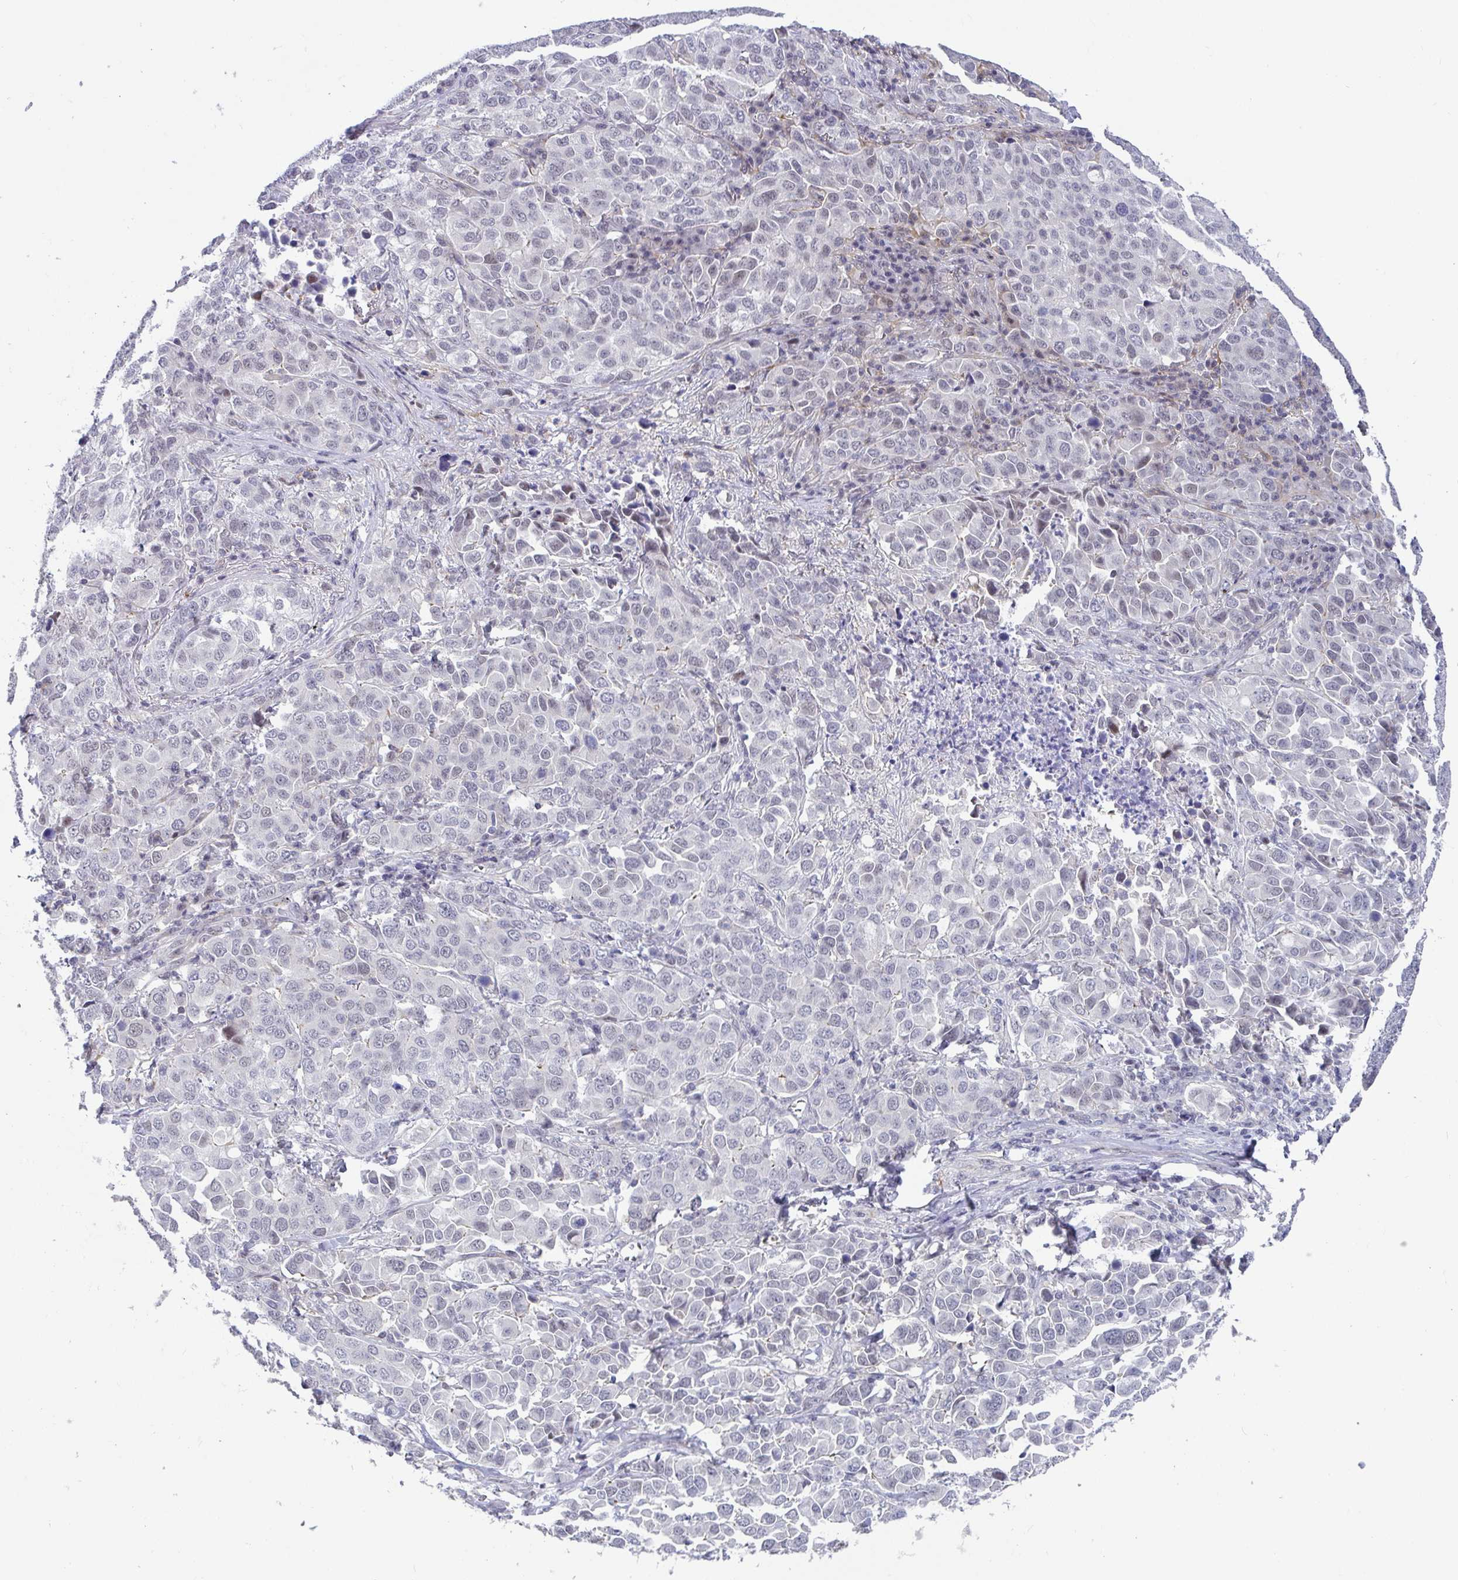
{"staining": {"intensity": "negative", "quantity": "none", "location": "none"}, "tissue": "lung cancer", "cell_type": "Tumor cells", "image_type": "cancer", "snomed": [{"axis": "morphology", "description": "Adenocarcinoma, NOS"}, {"axis": "morphology", "description": "Adenocarcinoma, metastatic, NOS"}, {"axis": "topography", "description": "Lymph node"}, {"axis": "topography", "description": "Lung"}], "caption": "Immunohistochemistry micrograph of human lung cancer (adenocarcinoma) stained for a protein (brown), which reveals no staining in tumor cells.", "gene": "WDR72", "patient": {"sex": "female", "age": 65}}